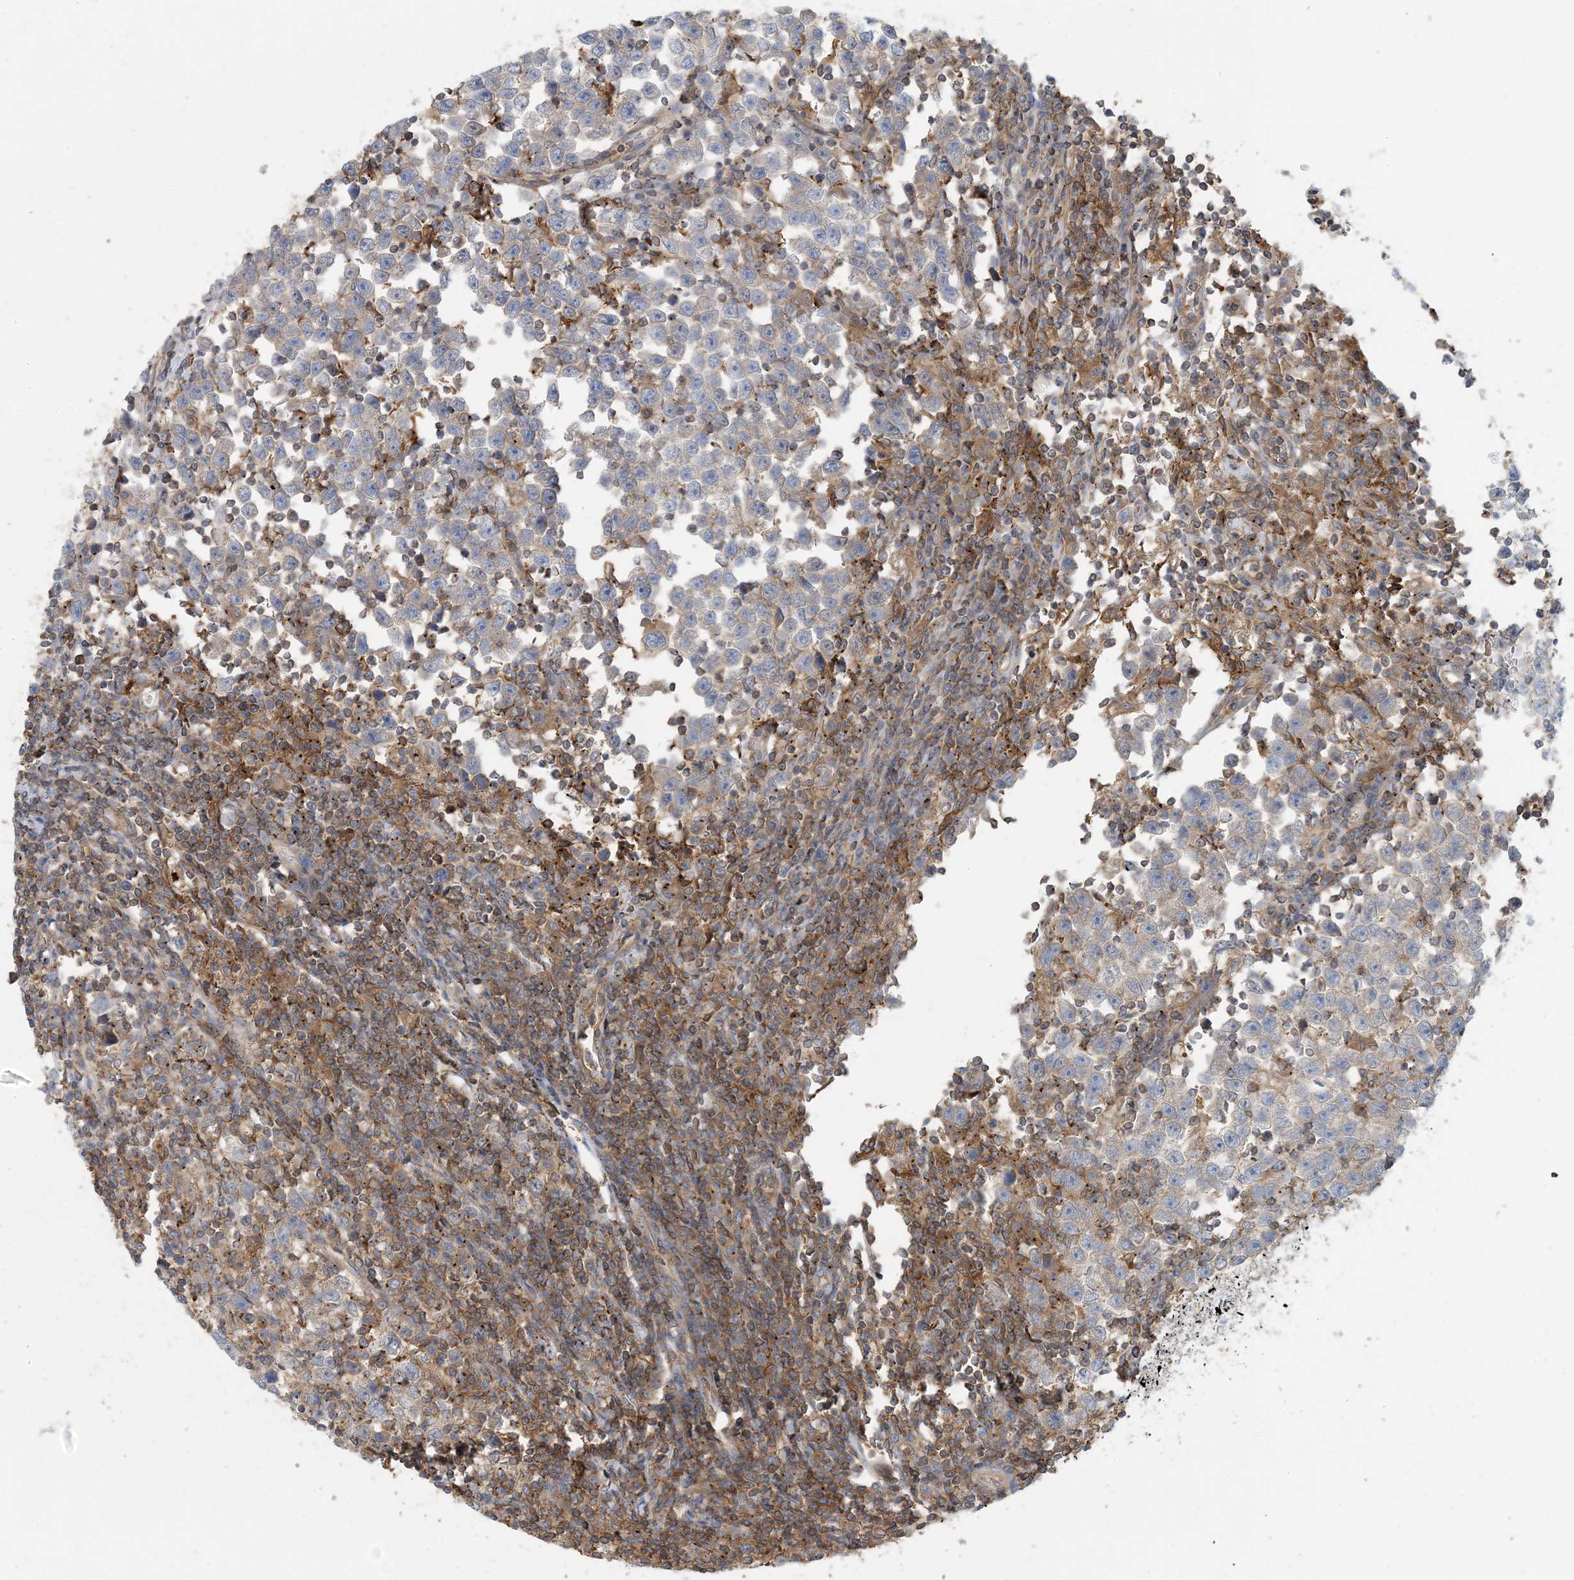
{"staining": {"intensity": "negative", "quantity": "none", "location": "none"}, "tissue": "testis cancer", "cell_type": "Tumor cells", "image_type": "cancer", "snomed": [{"axis": "morphology", "description": "Normal tissue, NOS"}, {"axis": "morphology", "description": "Seminoma, NOS"}, {"axis": "topography", "description": "Testis"}], "caption": "There is no significant staining in tumor cells of testis cancer. (DAB (3,3'-diaminobenzidine) IHC visualized using brightfield microscopy, high magnification).", "gene": "SFMBT2", "patient": {"sex": "male", "age": 43}}